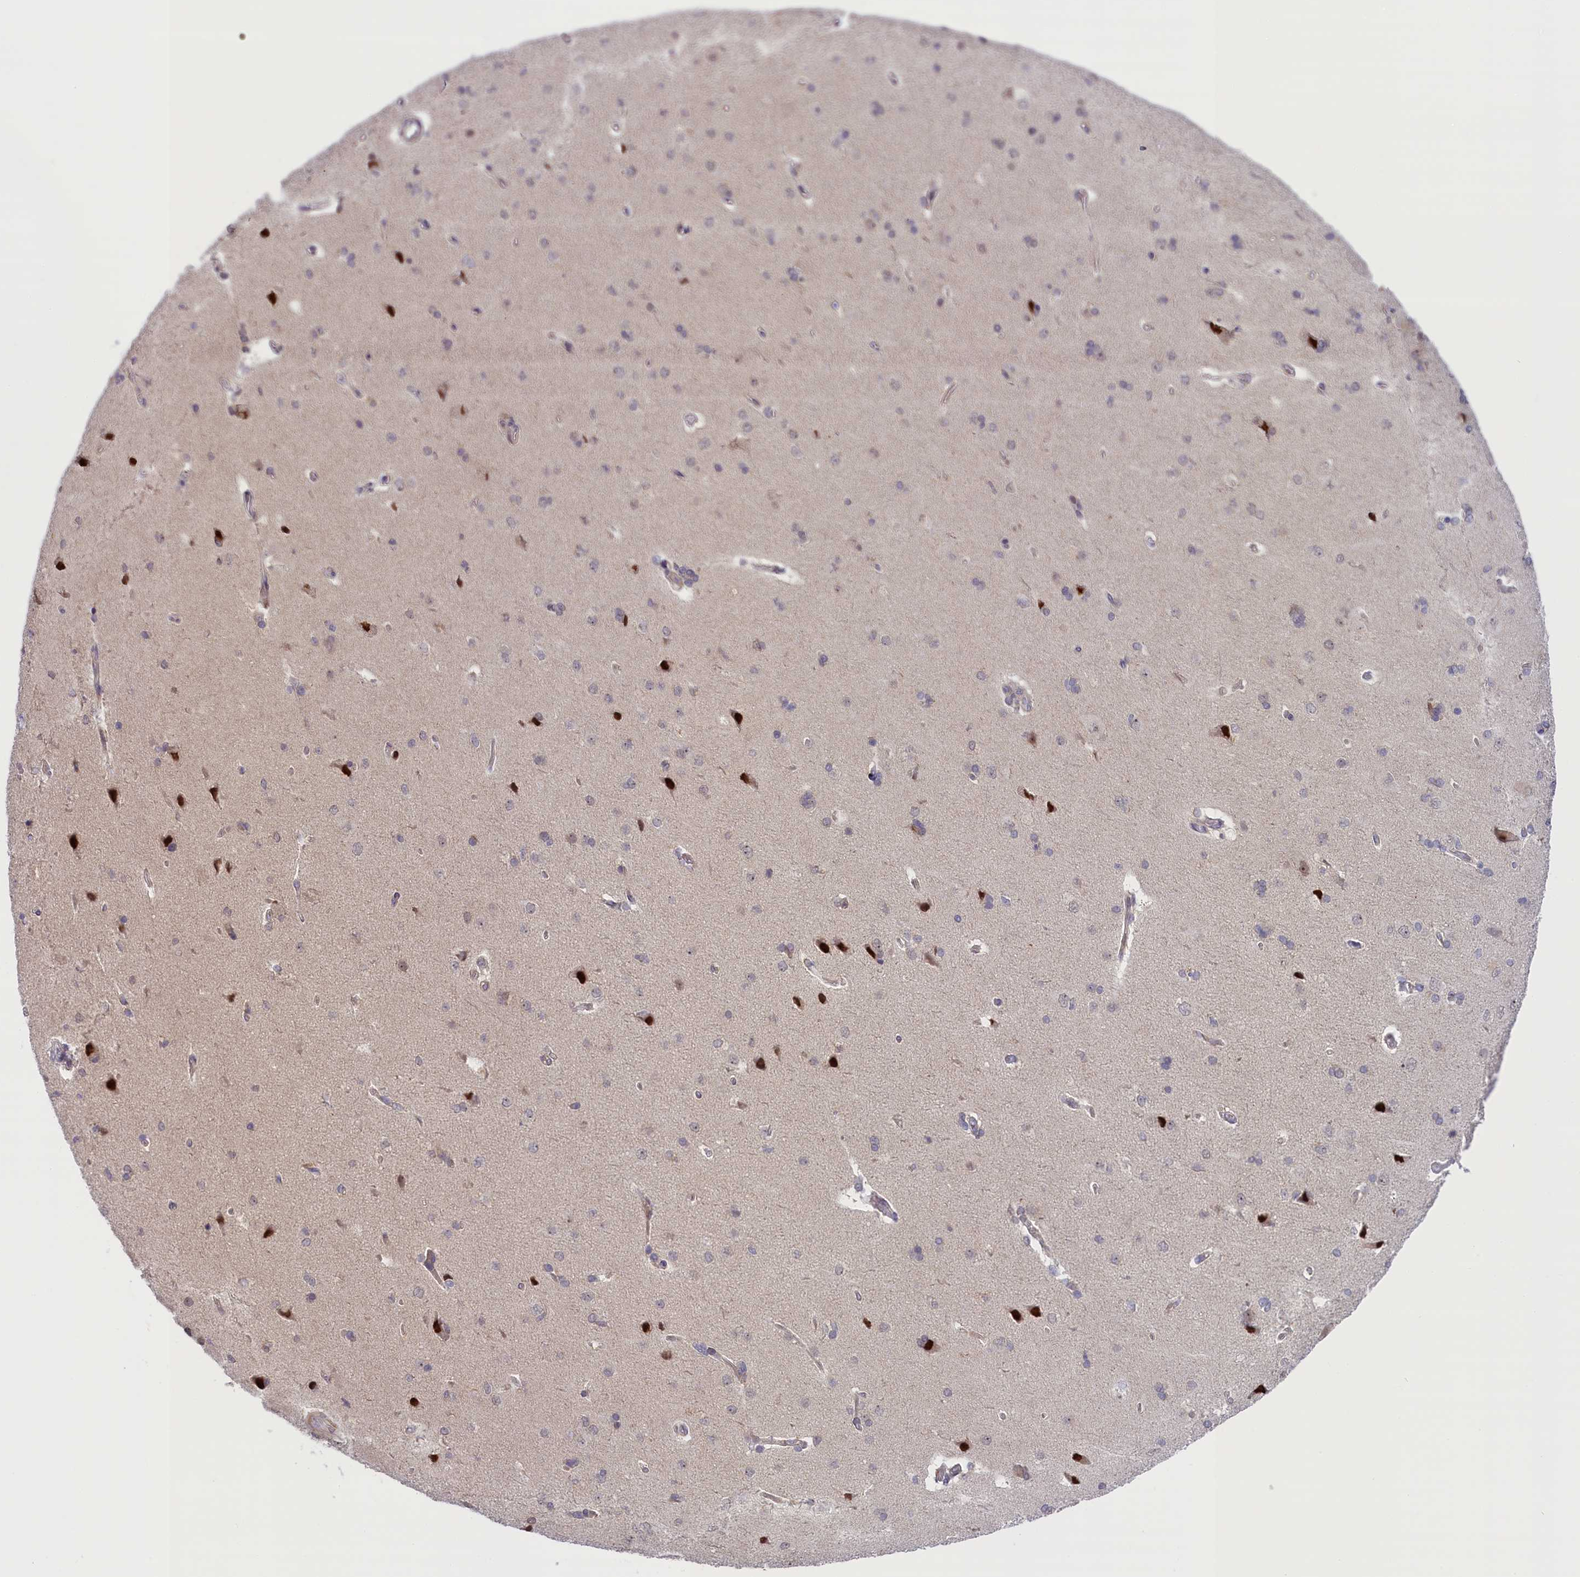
{"staining": {"intensity": "negative", "quantity": "none", "location": "none"}, "tissue": "cerebral cortex", "cell_type": "Endothelial cells", "image_type": "normal", "snomed": [{"axis": "morphology", "description": "Normal tissue, NOS"}, {"axis": "topography", "description": "Cerebral cortex"}], "caption": "Immunohistochemical staining of benign cerebral cortex displays no significant positivity in endothelial cells.", "gene": "CCL23", "patient": {"sex": "male", "age": 62}}